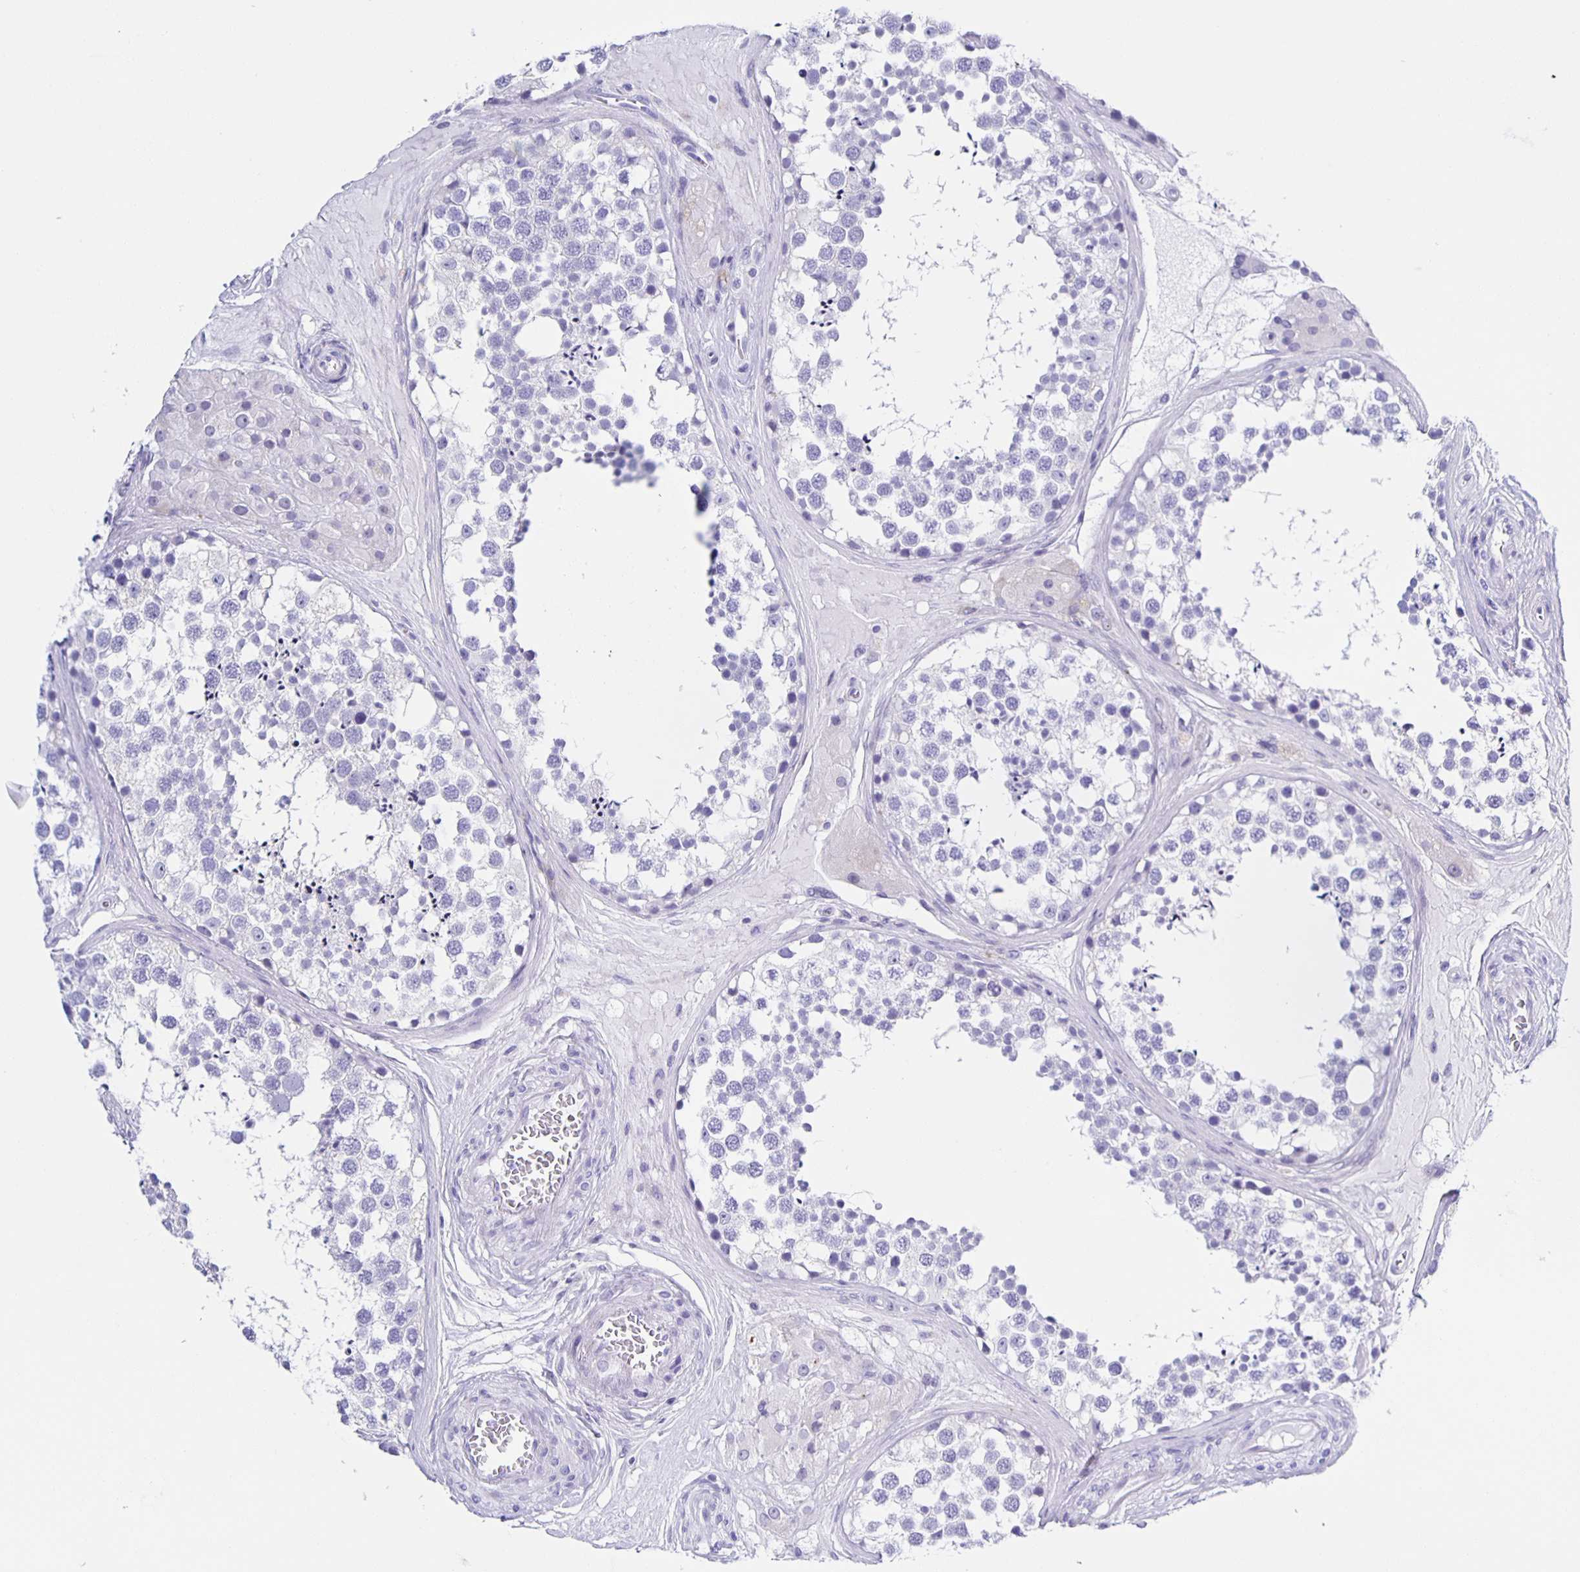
{"staining": {"intensity": "negative", "quantity": "none", "location": "none"}, "tissue": "testis", "cell_type": "Cells in seminiferous ducts", "image_type": "normal", "snomed": [{"axis": "morphology", "description": "Normal tissue, NOS"}, {"axis": "morphology", "description": "Seminoma, NOS"}, {"axis": "topography", "description": "Testis"}], "caption": "Immunohistochemistry (IHC) micrograph of normal testis: testis stained with DAB demonstrates no significant protein positivity in cells in seminiferous ducts.", "gene": "AQP6", "patient": {"sex": "male", "age": 65}}